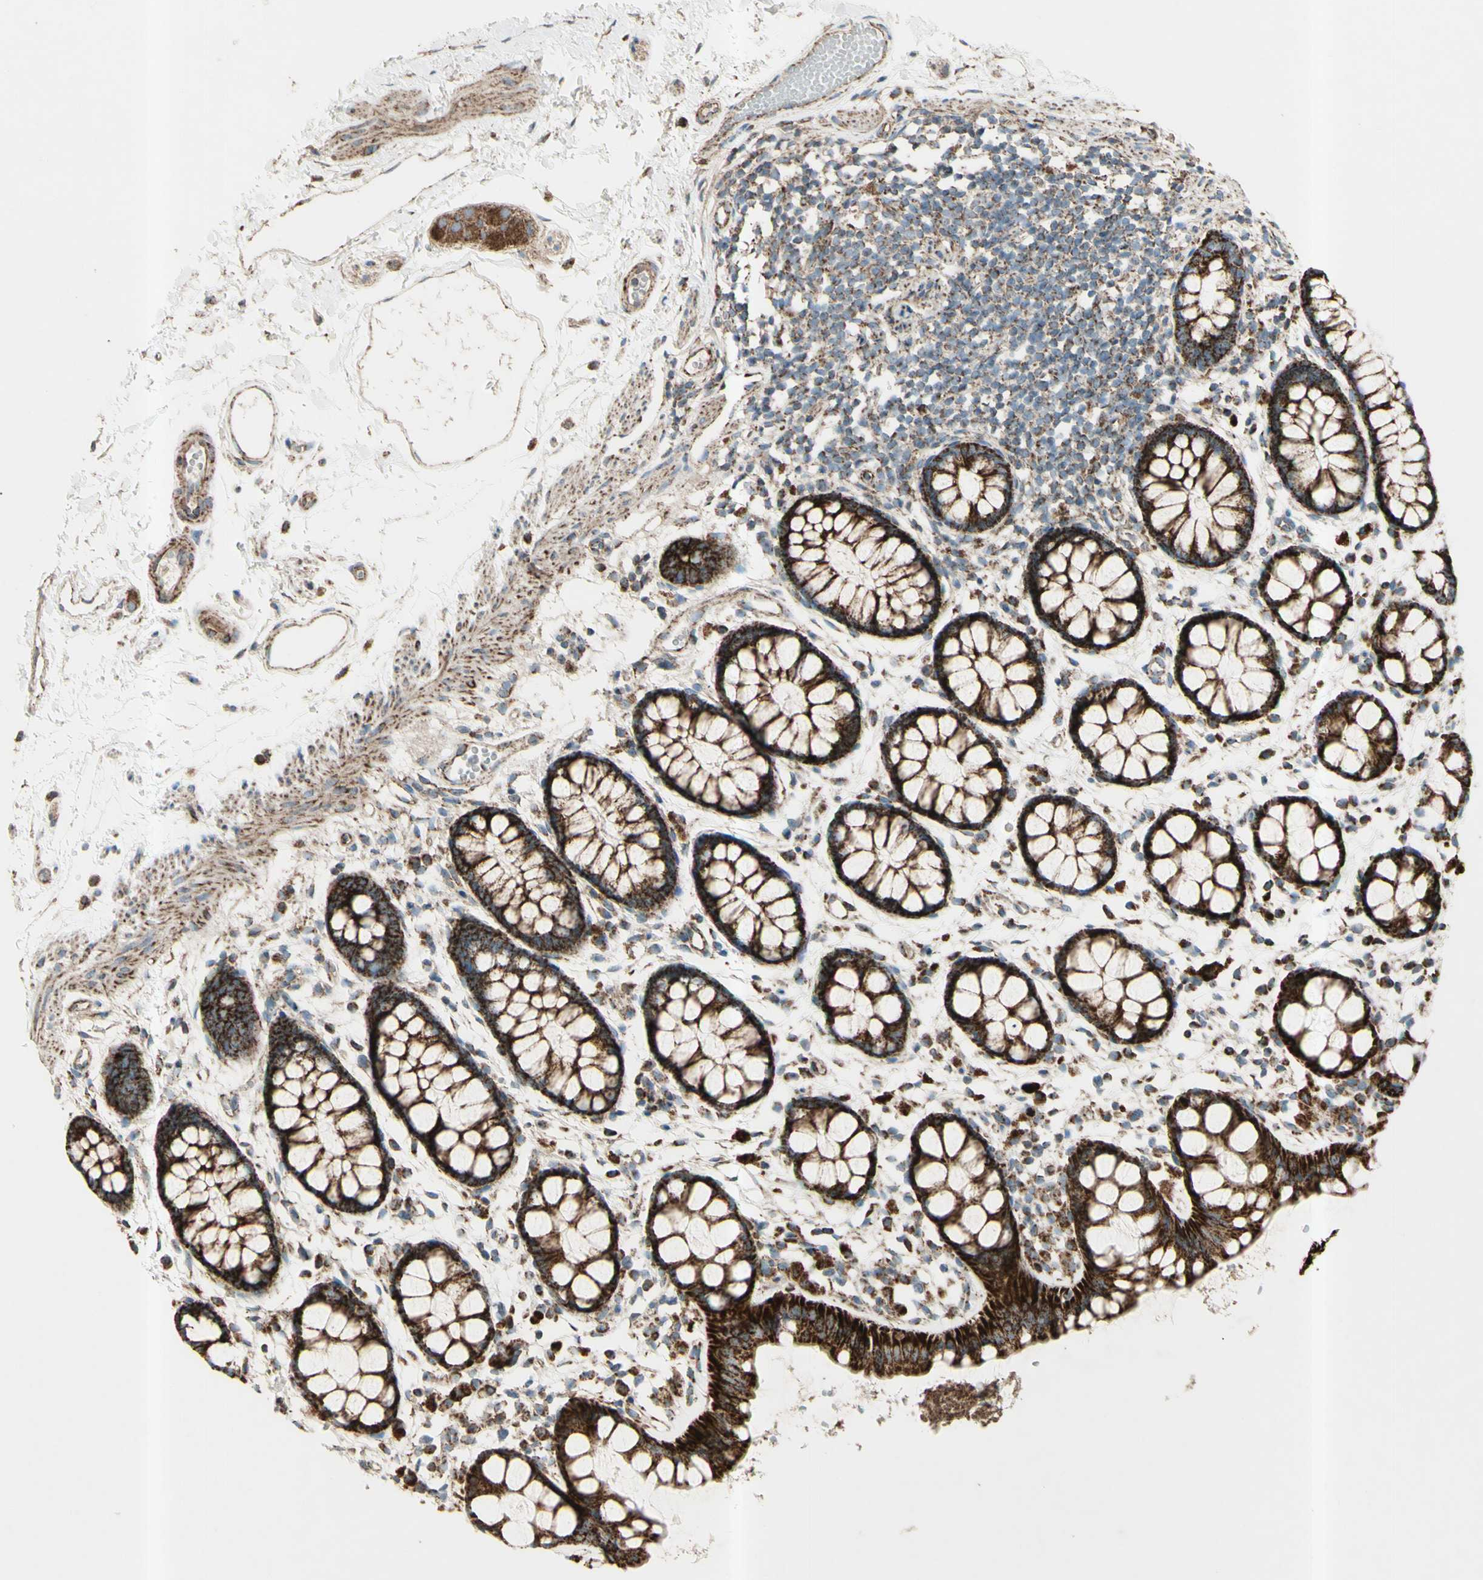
{"staining": {"intensity": "strong", "quantity": ">75%", "location": "cytoplasmic/membranous"}, "tissue": "rectum", "cell_type": "Glandular cells", "image_type": "normal", "snomed": [{"axis": "morphology", "description": "Normal tissue, NOS"}, {"axis": "topography", "description": "Rectum"}], "caption": "Benign rectum demonstrates strong cytoplasmic/membranous expression in about >75% of glandular cells, visualized by immunohistochemistry. Nuclei are stained in blue.", "gene": "RHOT1", "patient": {"sex": "female", "age": 66}}